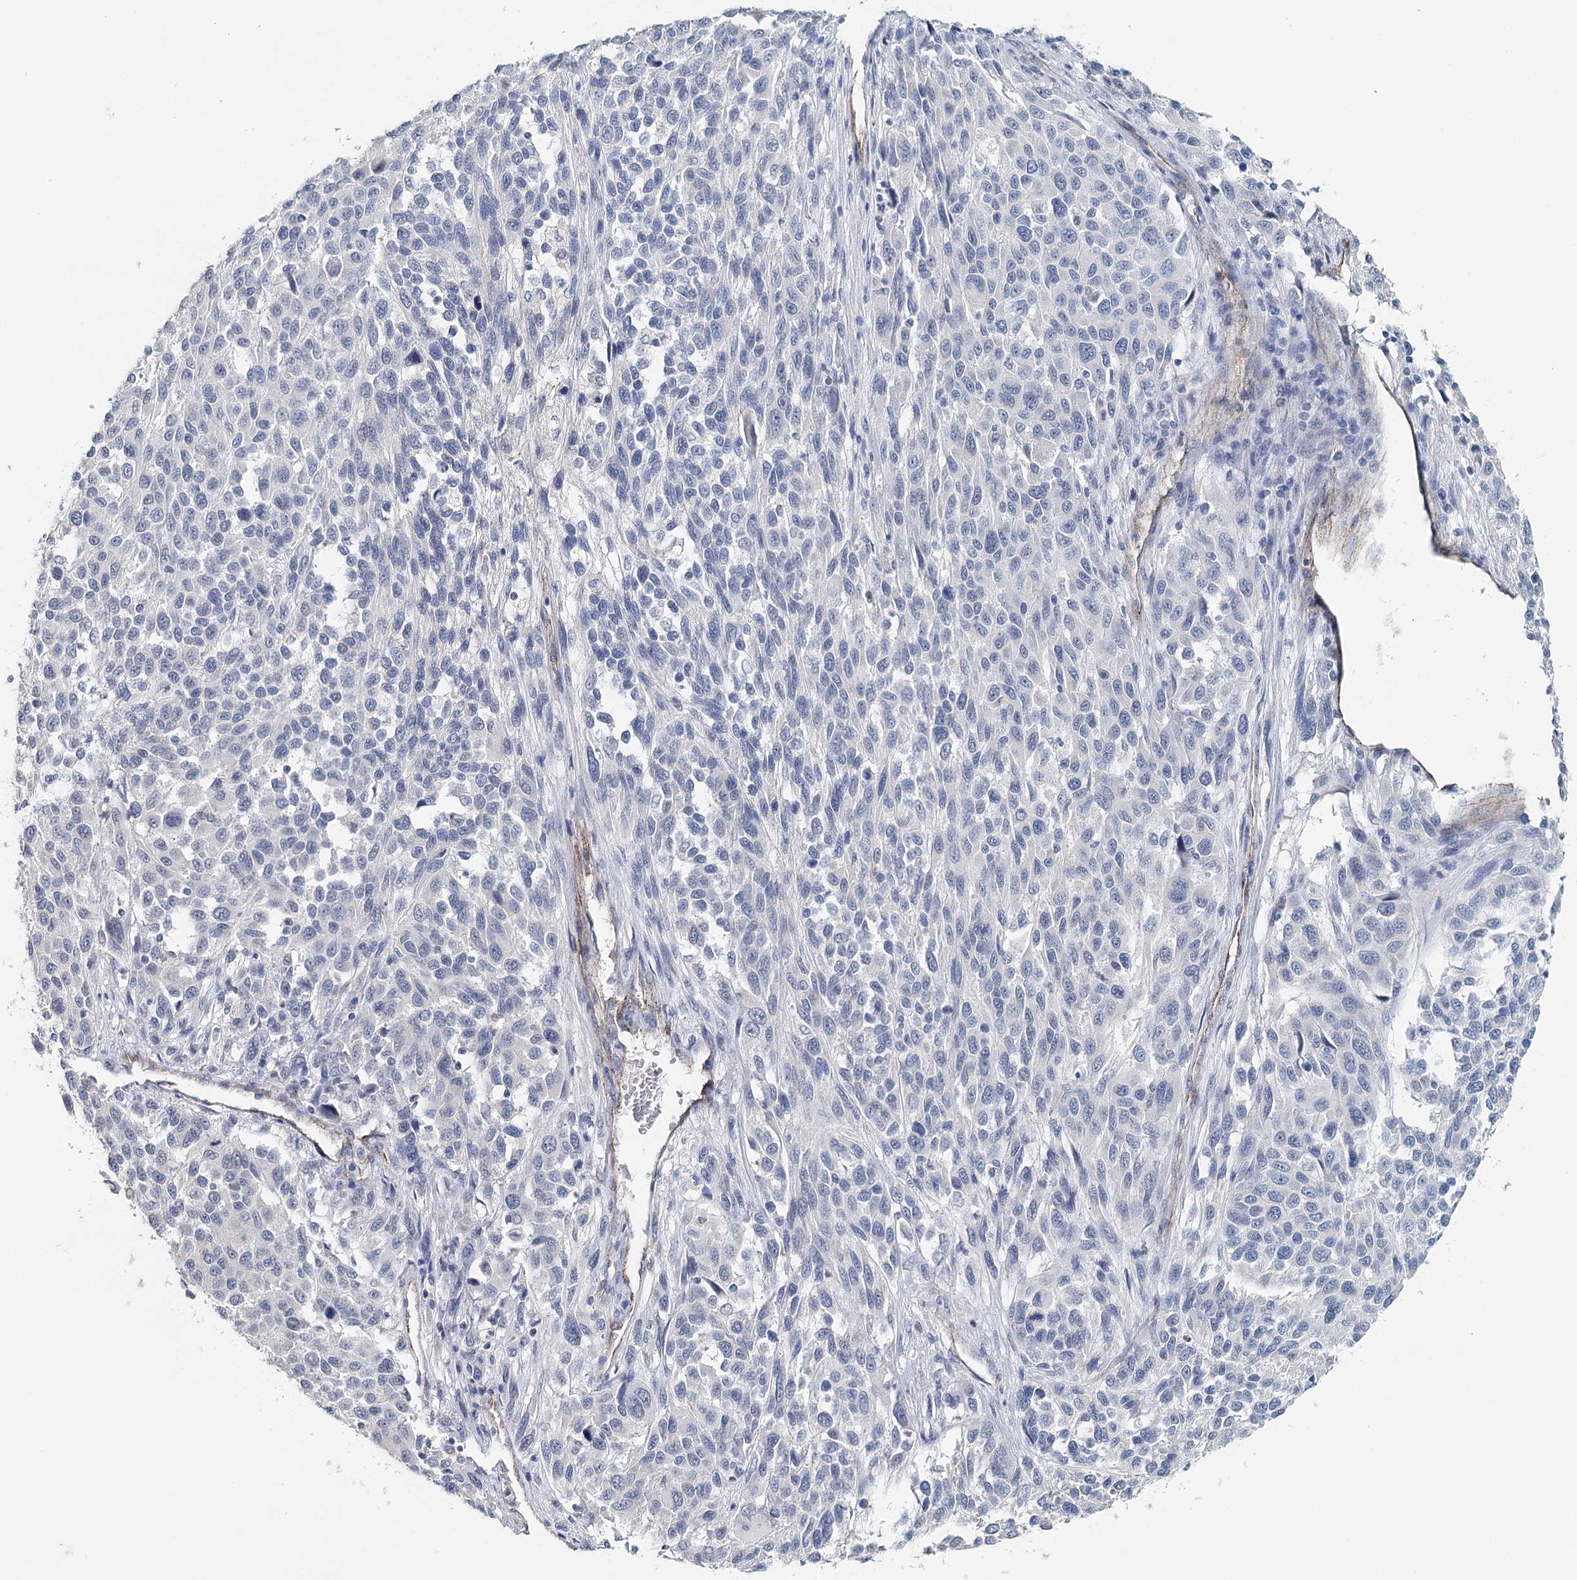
{"staining": {"intensity": "negative", "quantity": "none", "location": "none"}, "tissue": "melanoma", "cell_type": "Tumor cells", "image_type": "cancer", "snomed": [{"axis": "morphology", "description": "Malignant melanoma, Metastatic site"}, {"axis": "topography", "description": "Lymph node"}], "caption": "The image demonstrates no significant positivity in tumor cells of melanoma.", "gene": "SYNPO", "patient": {"sex": "male", "age": 61}}